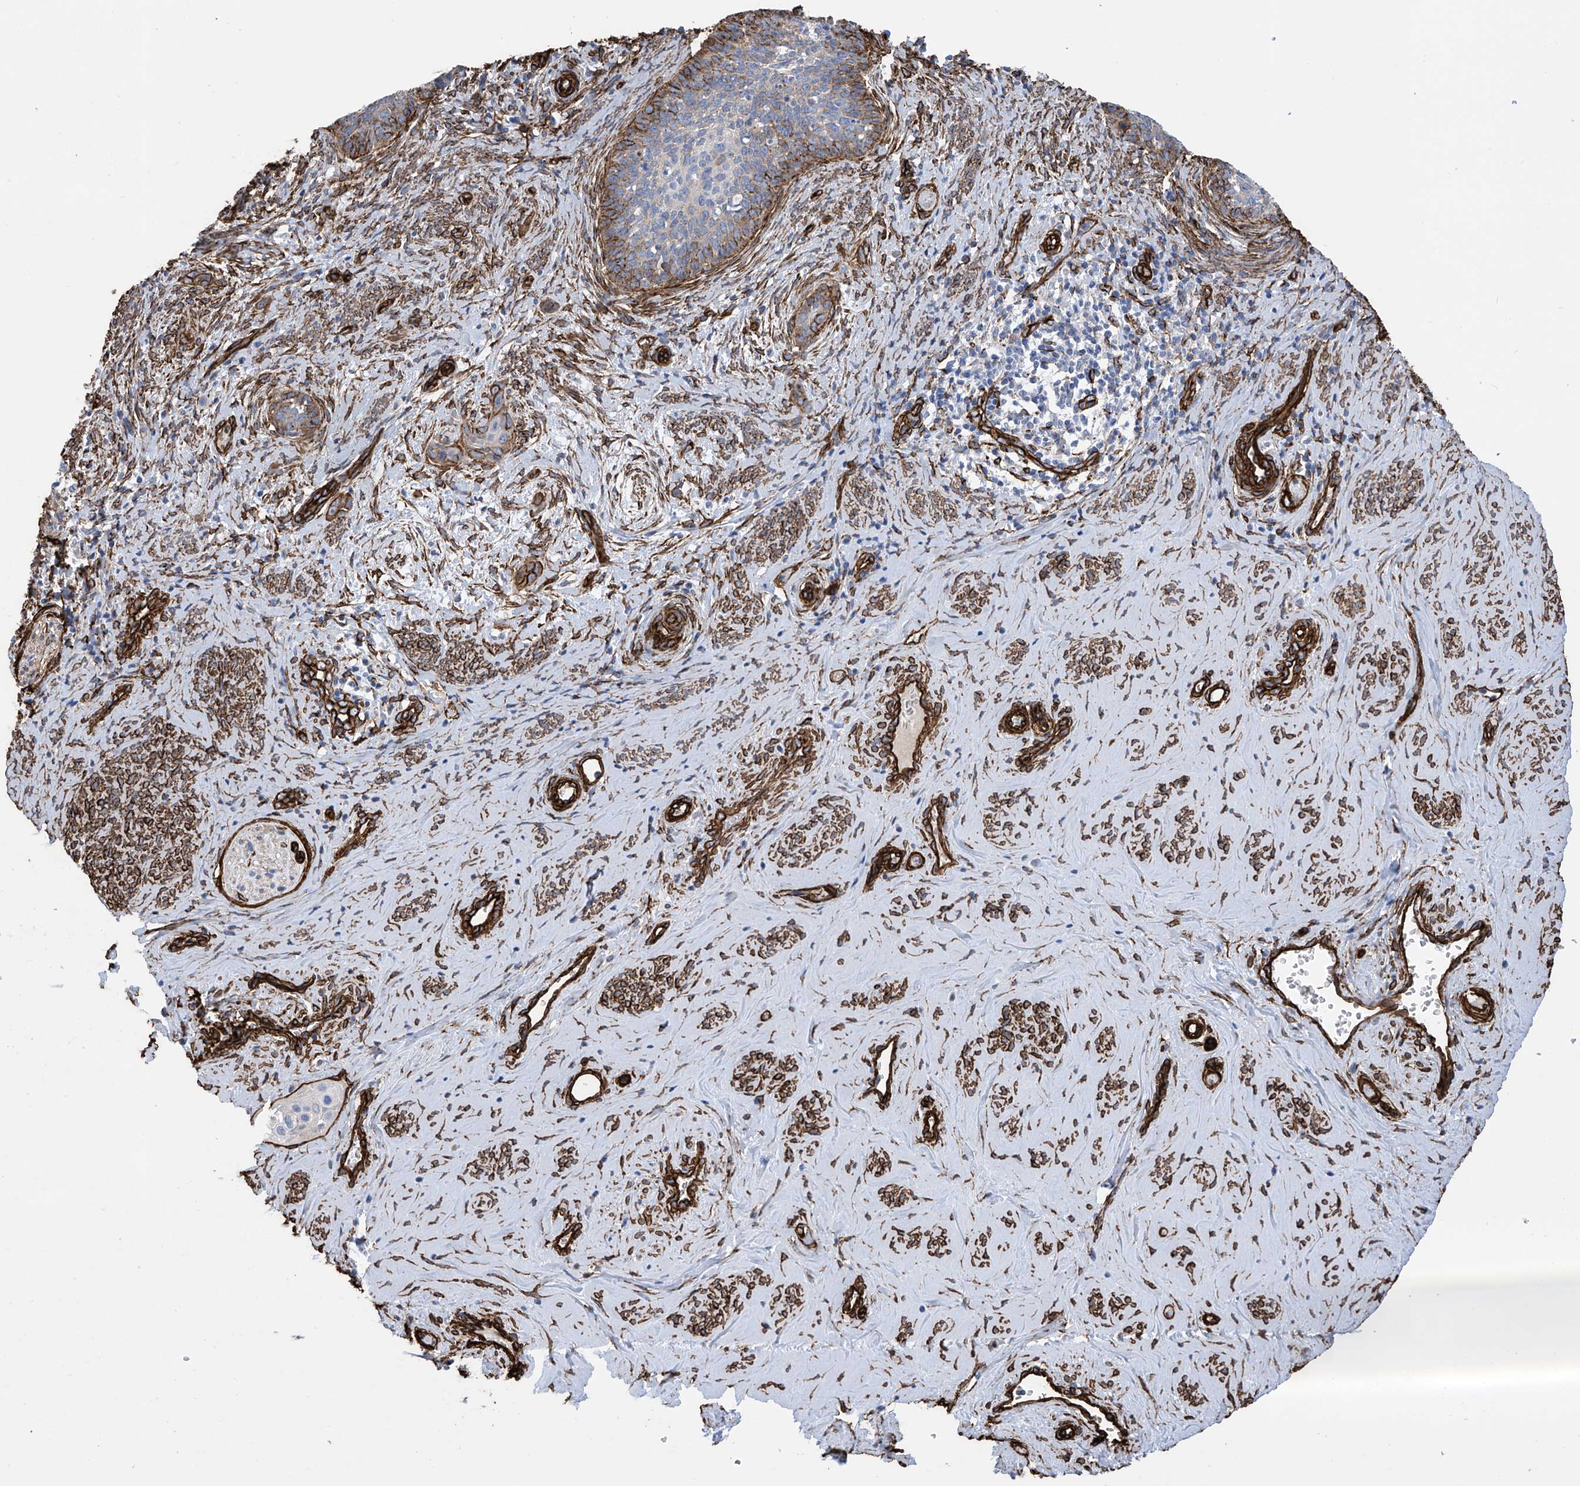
{"staining": {"intensity": "moderate", "quantity": "25%-75%", "location": "cytoplasmic/membranous"}, "tissue": "cervical cancer", "cell_type": "Tumor cells", "image_type": "cancer", "snomed": [{"axis": "morphology", "description": "Squamous cell carcinoma, NOS"}, {"axis": "topography", "description": "Cervix"}], "caption": "Cervical cancer (squamous cell carcinoma) was stained to show a protein in brown. There is medium levels of moderate cytoplasmic/membranous expression in approximately 25%-75% of tumor cells.", "gene": "UBTD1", "patient": {"sex": "female", "age": 33}}